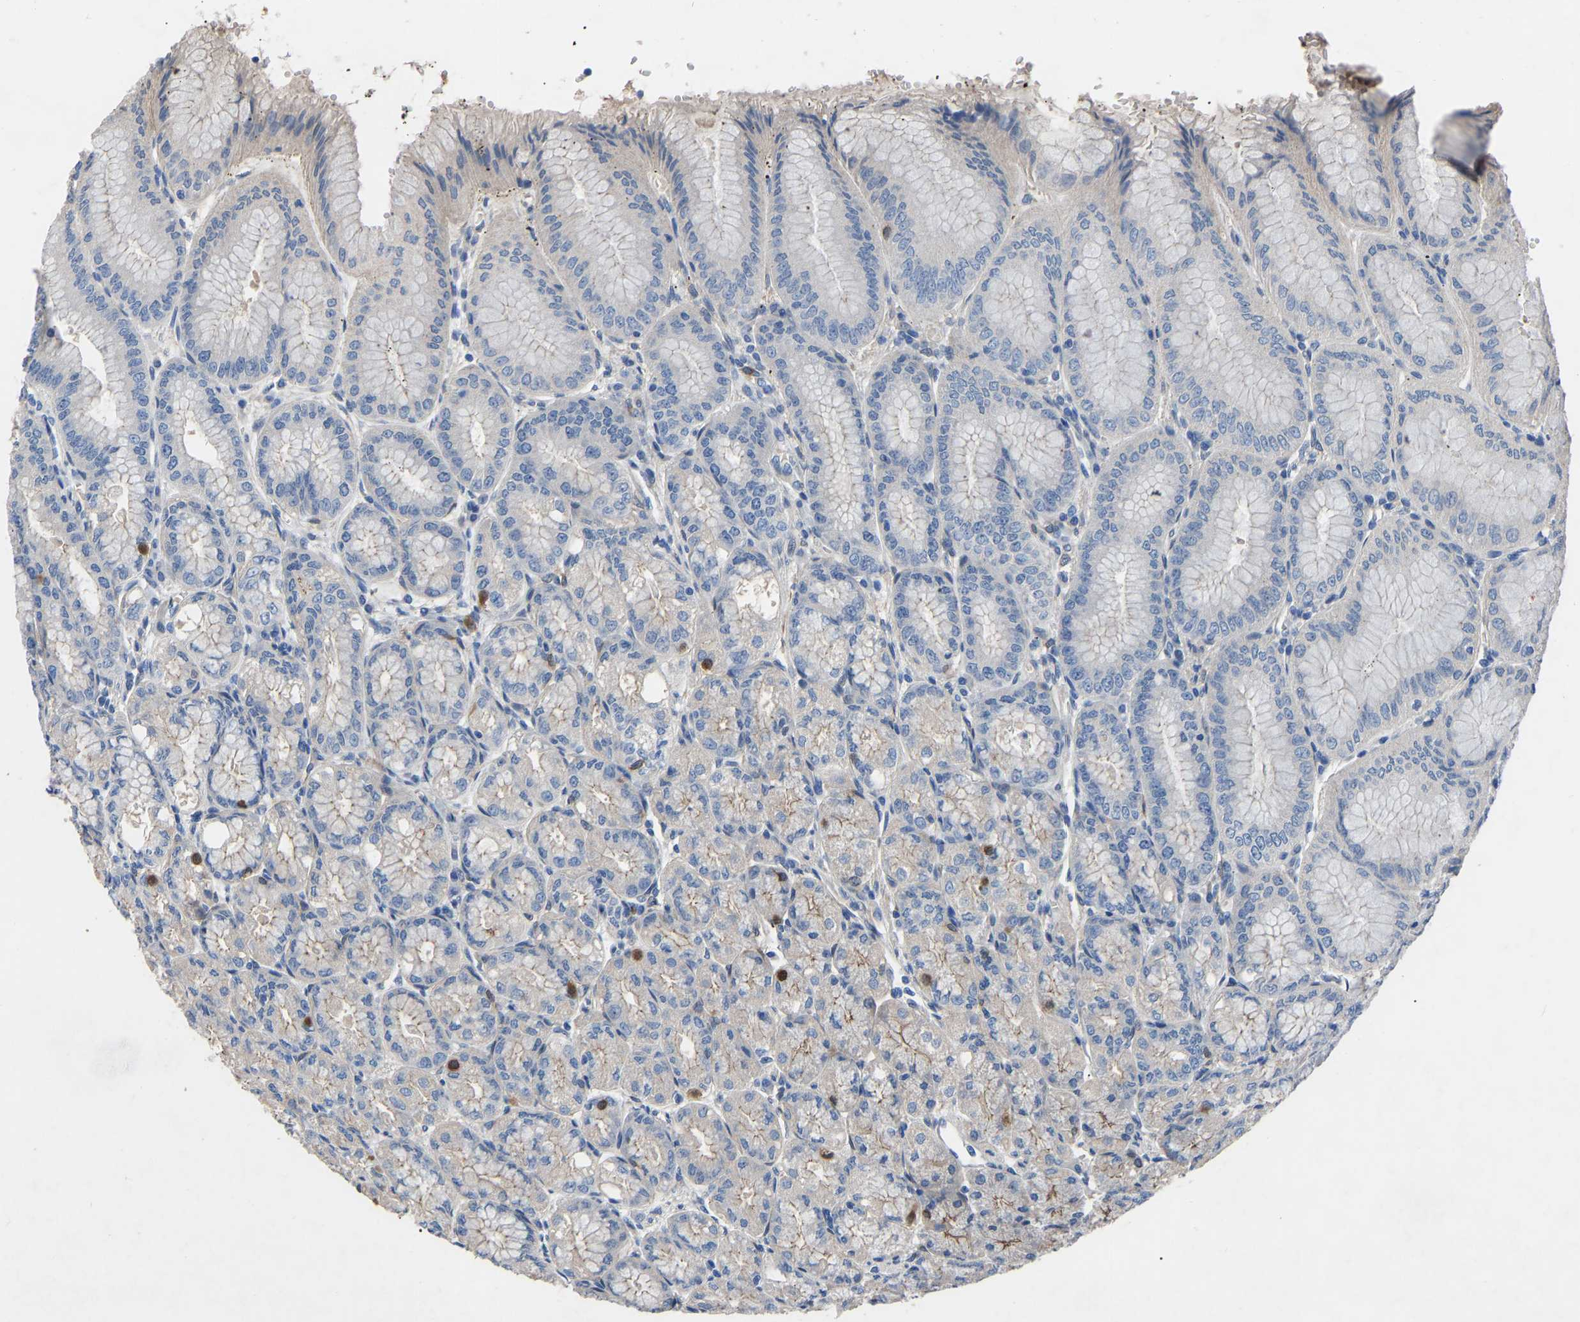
{"staining": {"intensity": "strong", "quantity": "<25%", "location": "cytoplasmic/membranous"}, "tissue": "stomach", "cell_type": "Glandular cells", "image_type": "normal", "snomed": [{"axis": "morphology", "description": "Normal tissue, NOS"}, {"axis": "topography", "description": "Stomach, lower"}], "caption": "Immunohistochemistry of normal stomach reveals medium levels of strong cytoplasmic/membranous staining in approximately <25% of glandular cells.", "gene": "RBP1", "patient": {"sex": "male", "age": 71}}